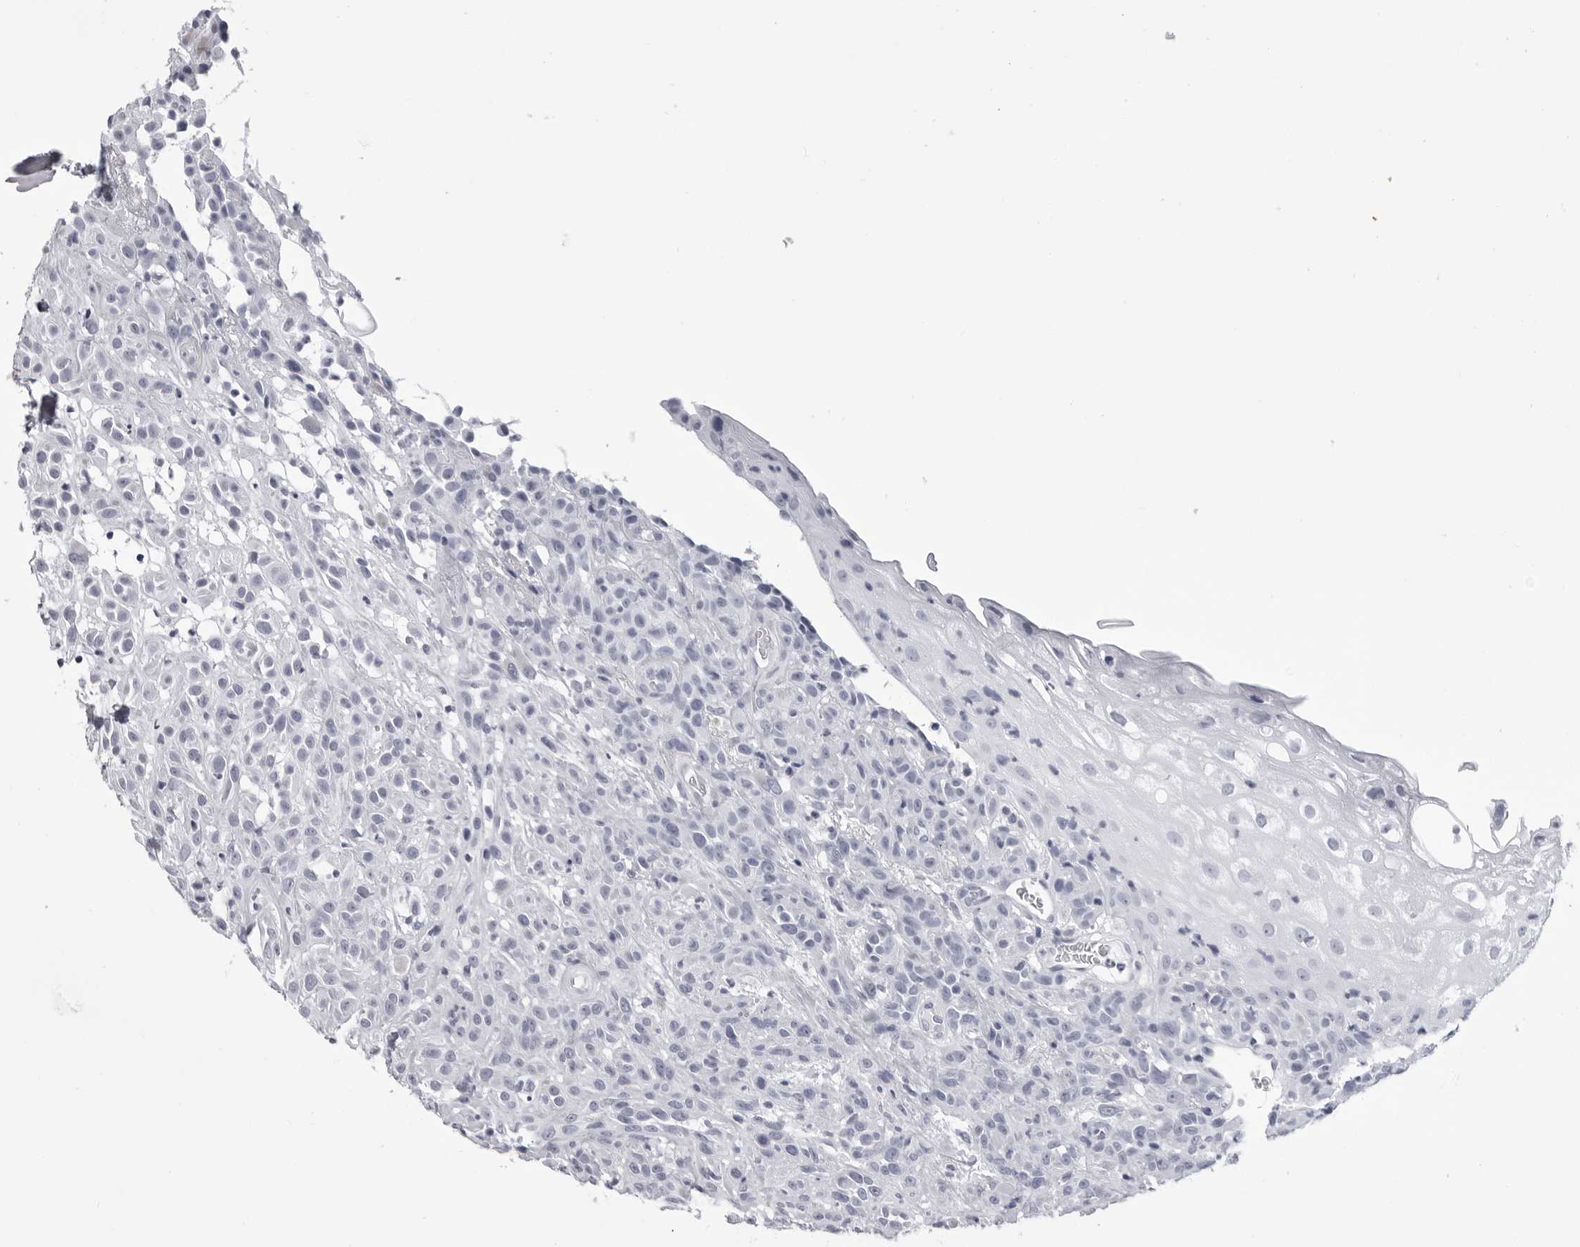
{"staining": {"intensity": "negative", "quantity": "none", "location": "none"}, "tissue": "head and neck cancer", "cell_type": "Tumor cells", "image_type": "cancer", "snomed": [{"axis": "morphology", "description": "Normal tissue, NOS"}, {"axis": "morphology", "description": "Squamous cell carcinoma, NOS"}, {"axis": "topography", "description": "Cartilage tissue"}, {"axis": "topography", "description": "Head-Neck"}], "caption": "DAB immunohistochemical staining of head and neck cancer (squamous cell carcinoma) demonstrates no significant positivity in tumor cells. The staining is performed using DAB brown chromogen with nuclei counter-stained in using hematoxylin.", "gene": "LGALS4", "patient": {"sex": "male", "age": 62}}